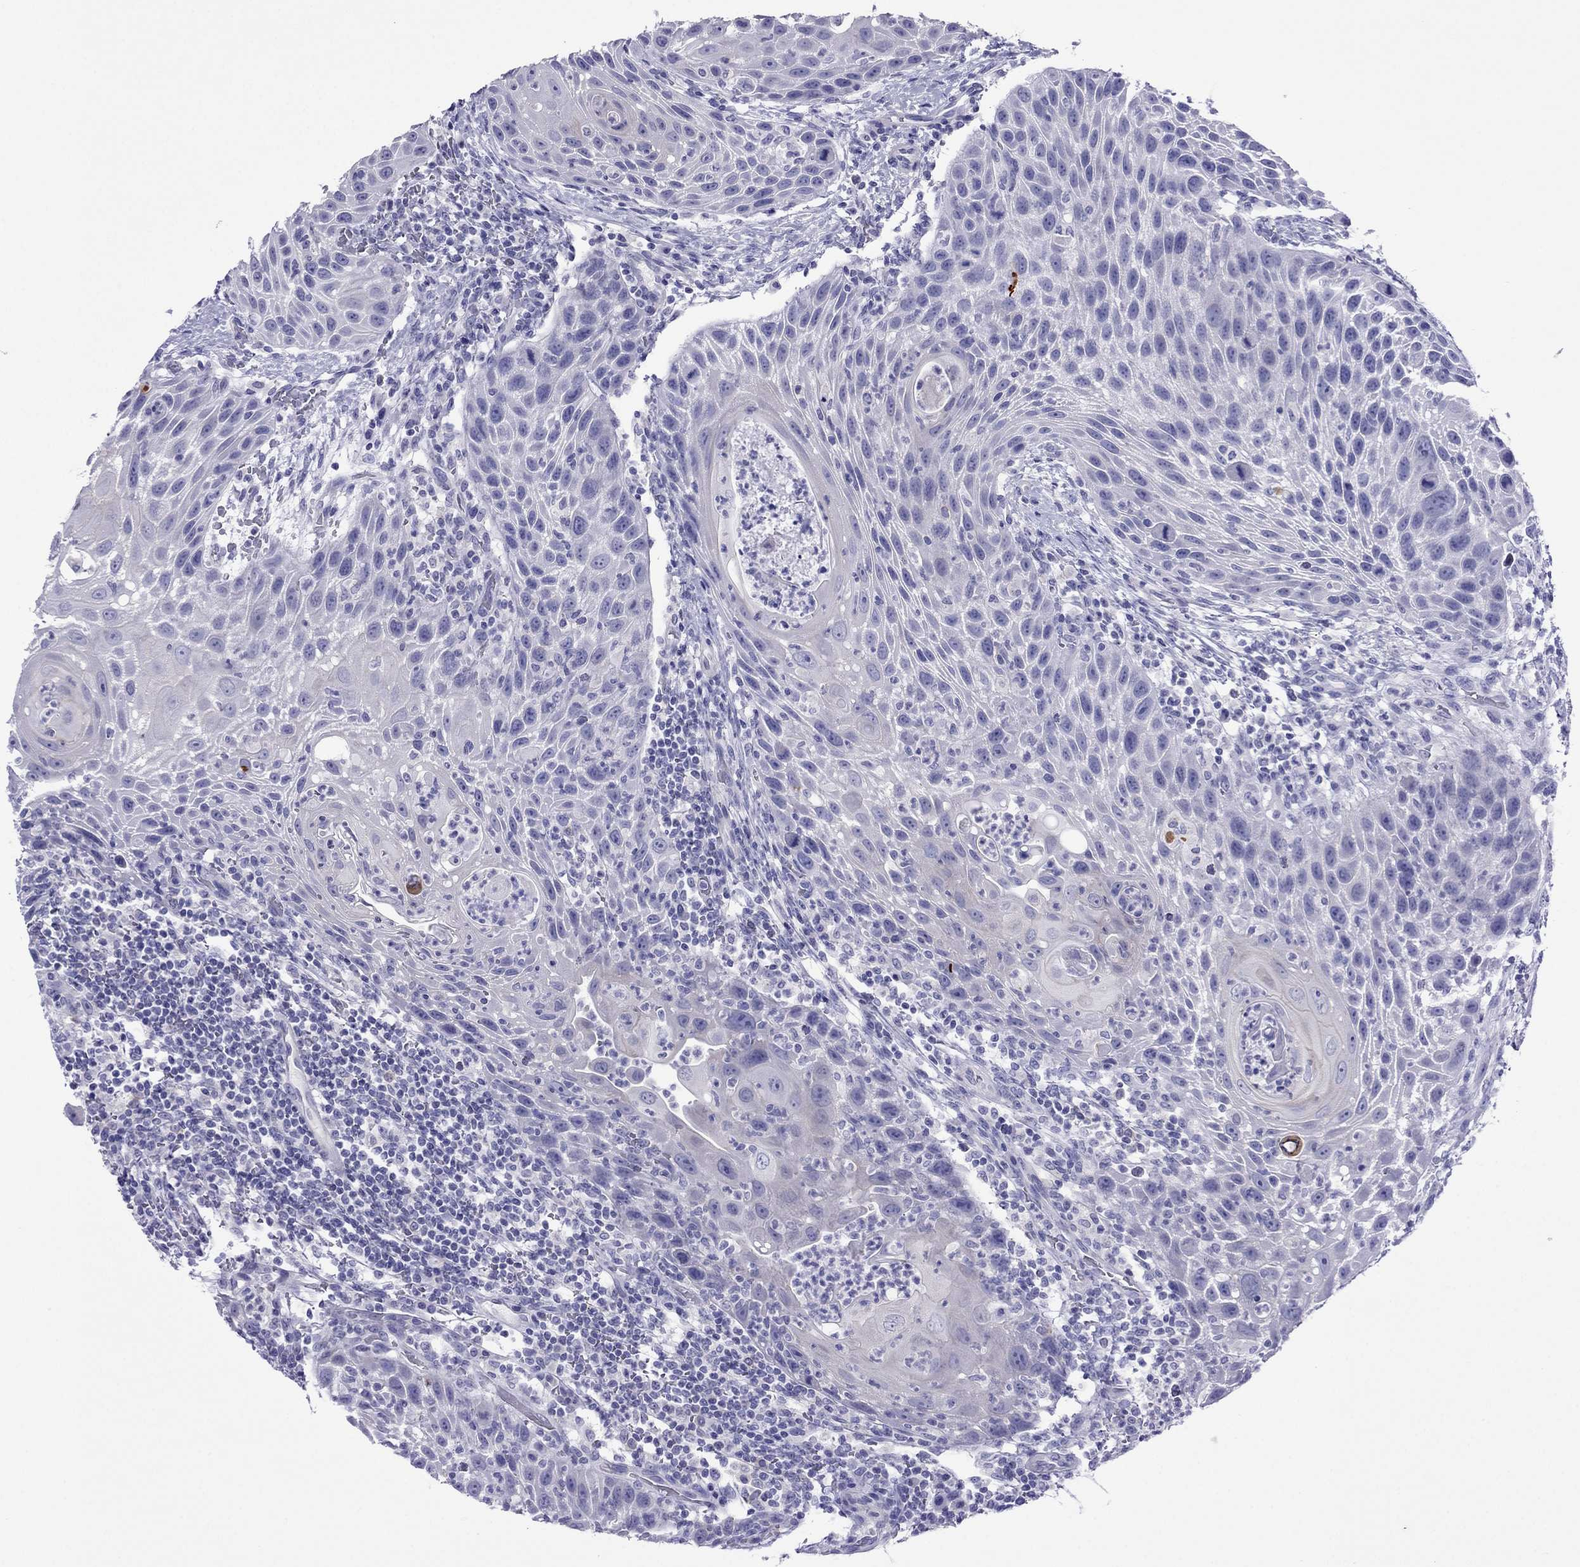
{"staining": {"intensity": "negative", "quantity": "none", "location": "none"}, "tissue": "head and neck cancer", "cell_type": "Tumor cells", "image_type": "cancer", "snomed": [{"axis": "morphology", "description": "Squamous cell carcinoma, NOS"}, {"axis": "topography", "description": "Head-Neck"}], "caption": "Immunohistochemistry micrograph of head and neck squamous cell carcinoma stained for a protein (brown), which shows no positivity in tumor cells.", "gene": "PCDHA6", "patient": {"sex": "male", "age": 69}}